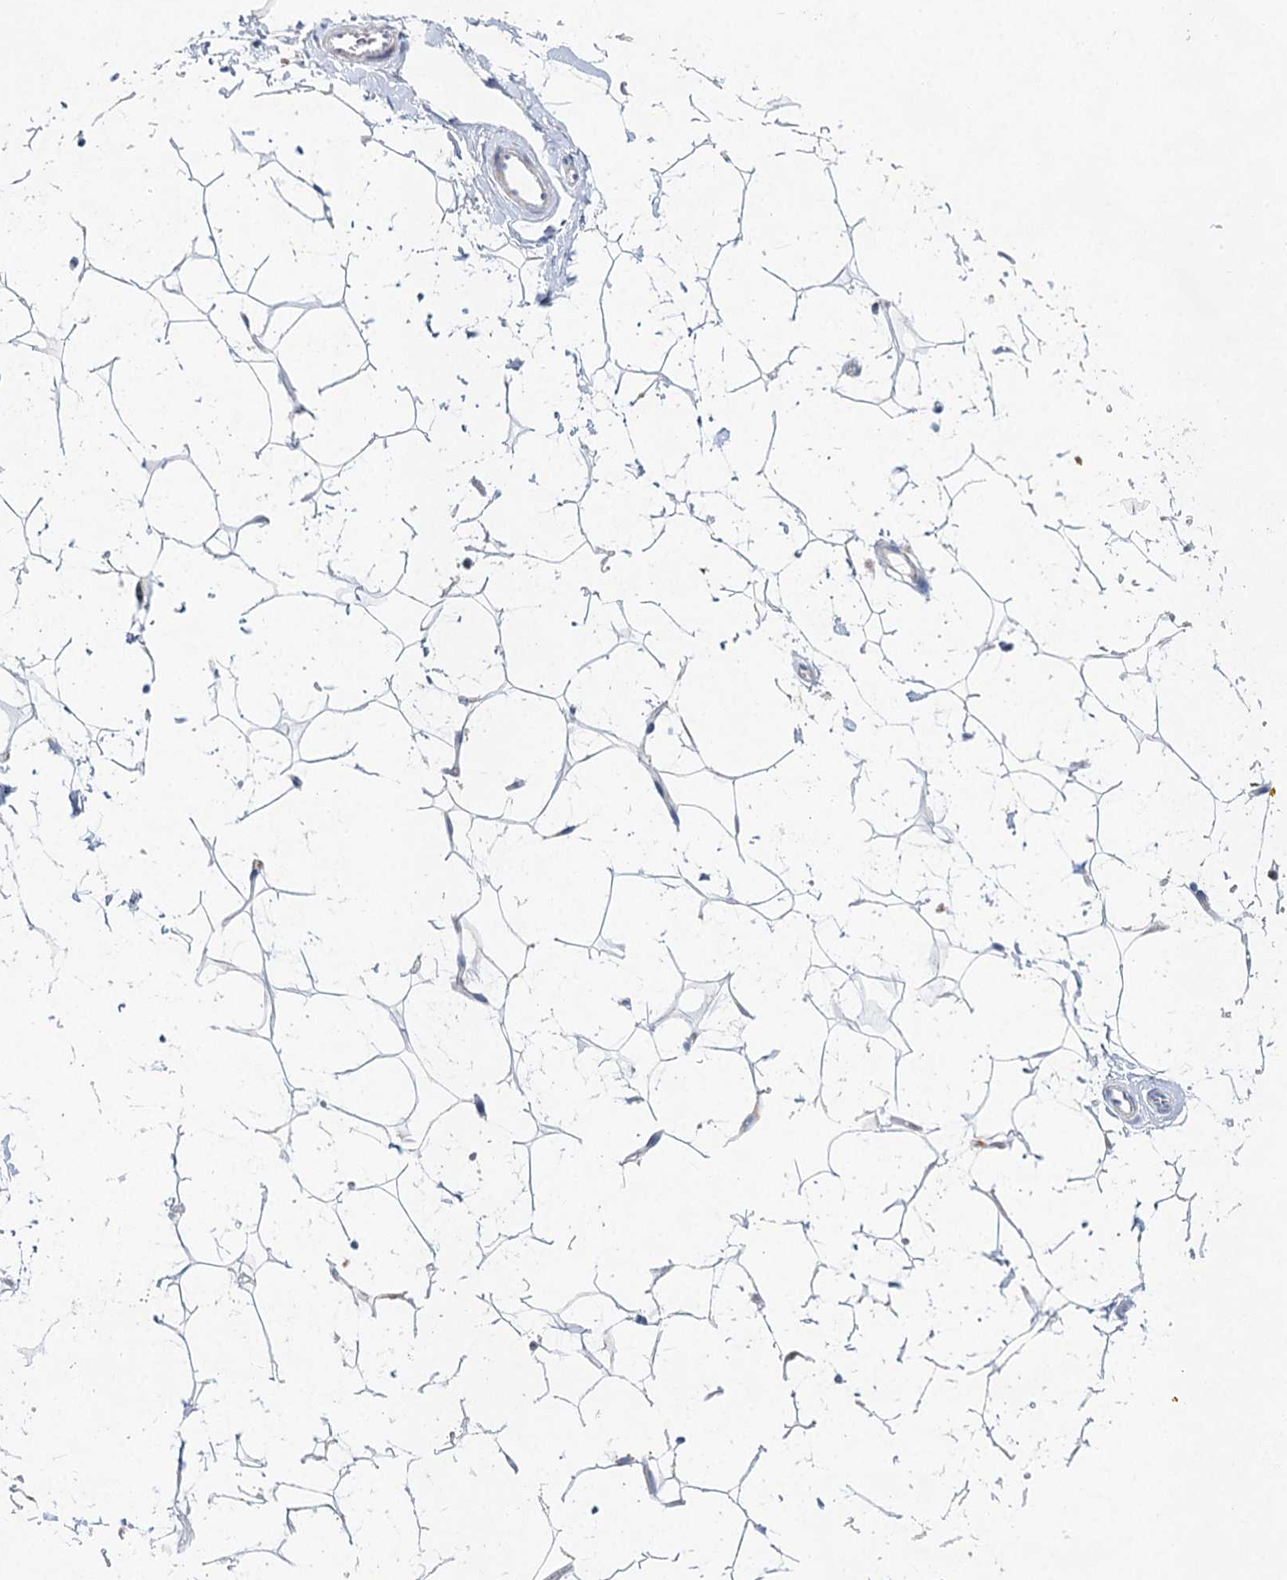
{"staining": {"intensity": "negative", "quantity": "none", "location": "none"}, "tissue": "adipose tissue", "cell_type": "Adipocytes", "image_type": "normal", "snomed": [{"axis": "morphology", "description": "Normal tissue, NOS"}, {"axis": "topography", "description": "Breast"}], "caption": "Immunohistochemistry micrograph of normal adipose tissue: human adipose tissue stained with DAB (3,3'-diaminobenzidine) demonstrates no significant protein positivity in adipocytes. The staining is performed using DAB brown chromogen with nuclei counter-stained in using hematoxylin.", "gene": "XPO6", "patient": {"sex": "female", "age": 26}}